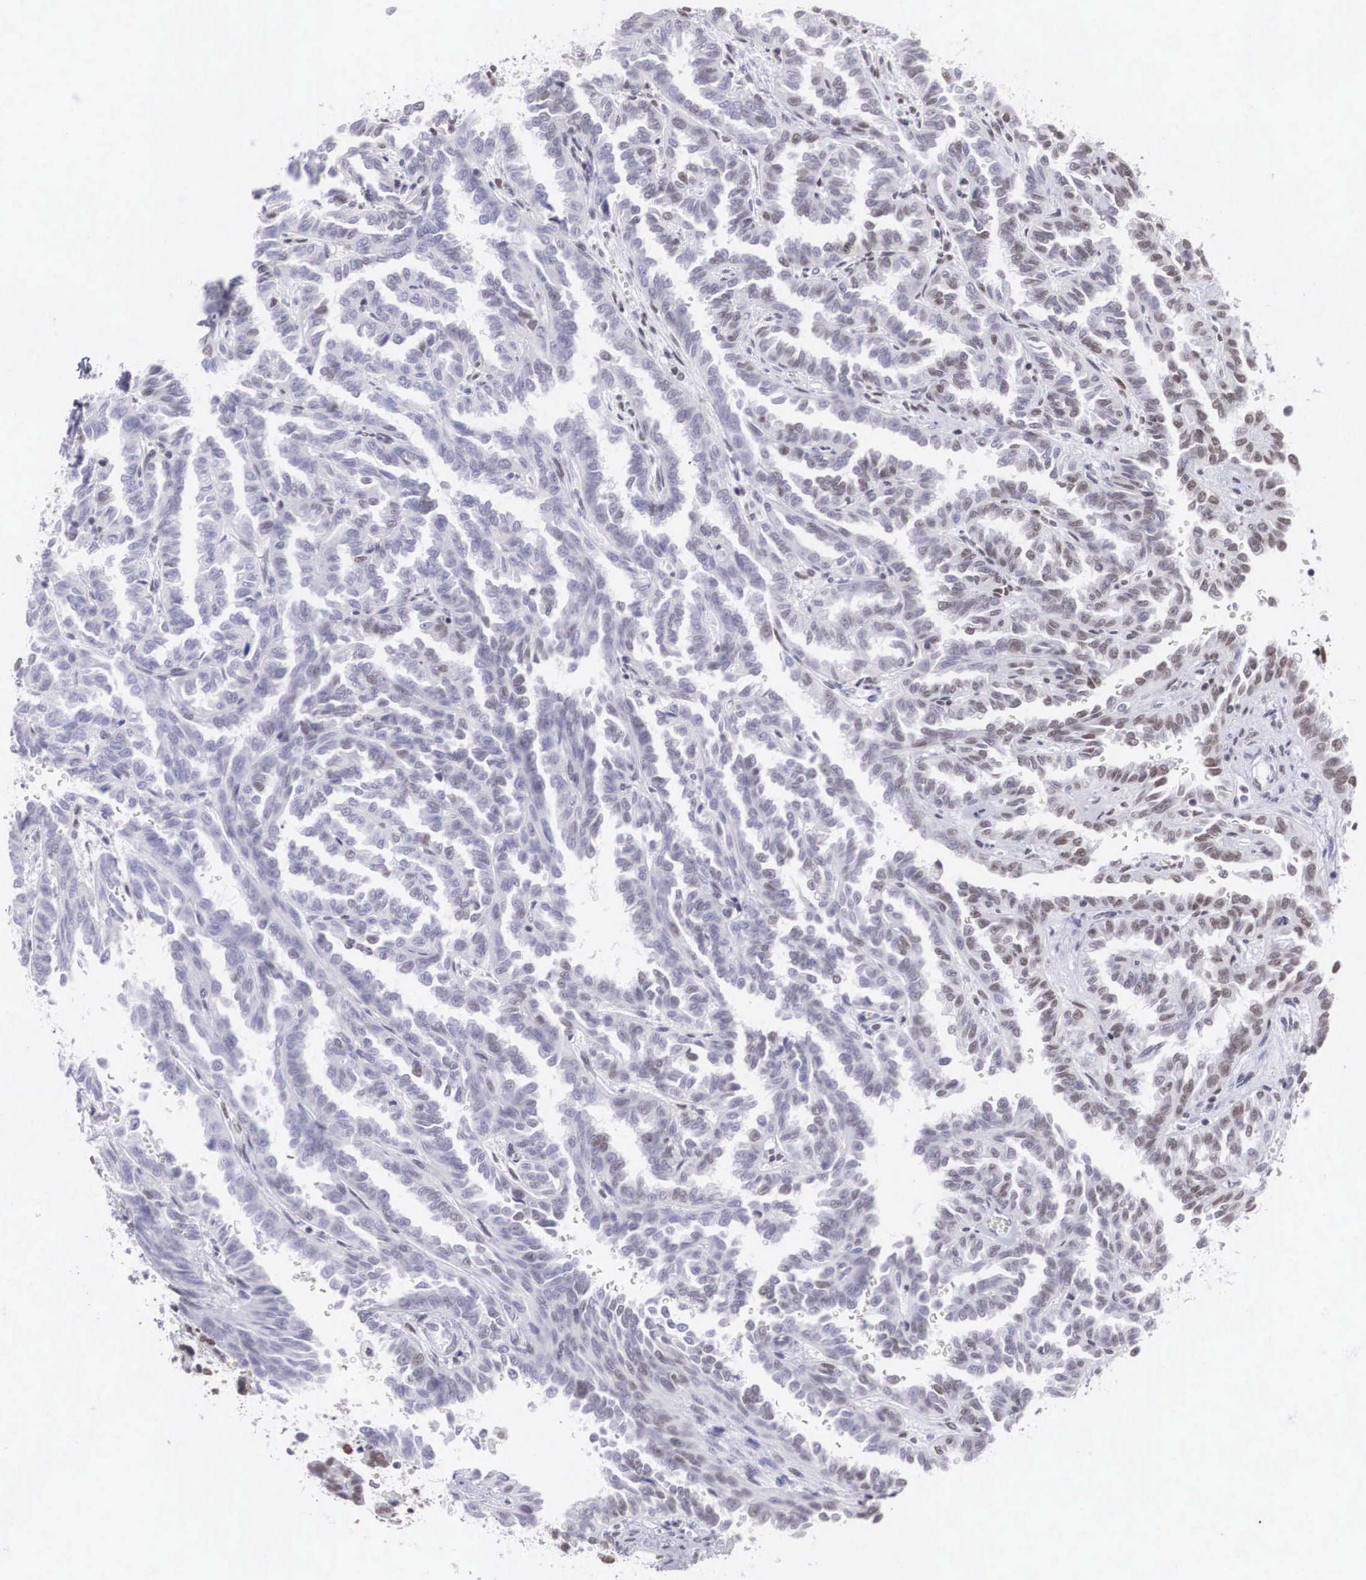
{"staining": {"intensity": "weak", "quantity": "<25%", "location": "nuclear"}, "tissue": "renal cancer", "cell_type": "Tumor cells", "image_type": "cancer", "snomed": [{"axis": "morphology", "description": "Inflammation, NOS"}, {"axis": "morphology", "description": "Adenocarcinoma, NOS"}, {"axis": "topography", "description": "Kidney"}], "caption": "A photomicrograph of human renal adenocarcinoma is negative for staining in tumor cells.", "gene": "CSTF2", "patient": {"sex": "male", "age": 68}}